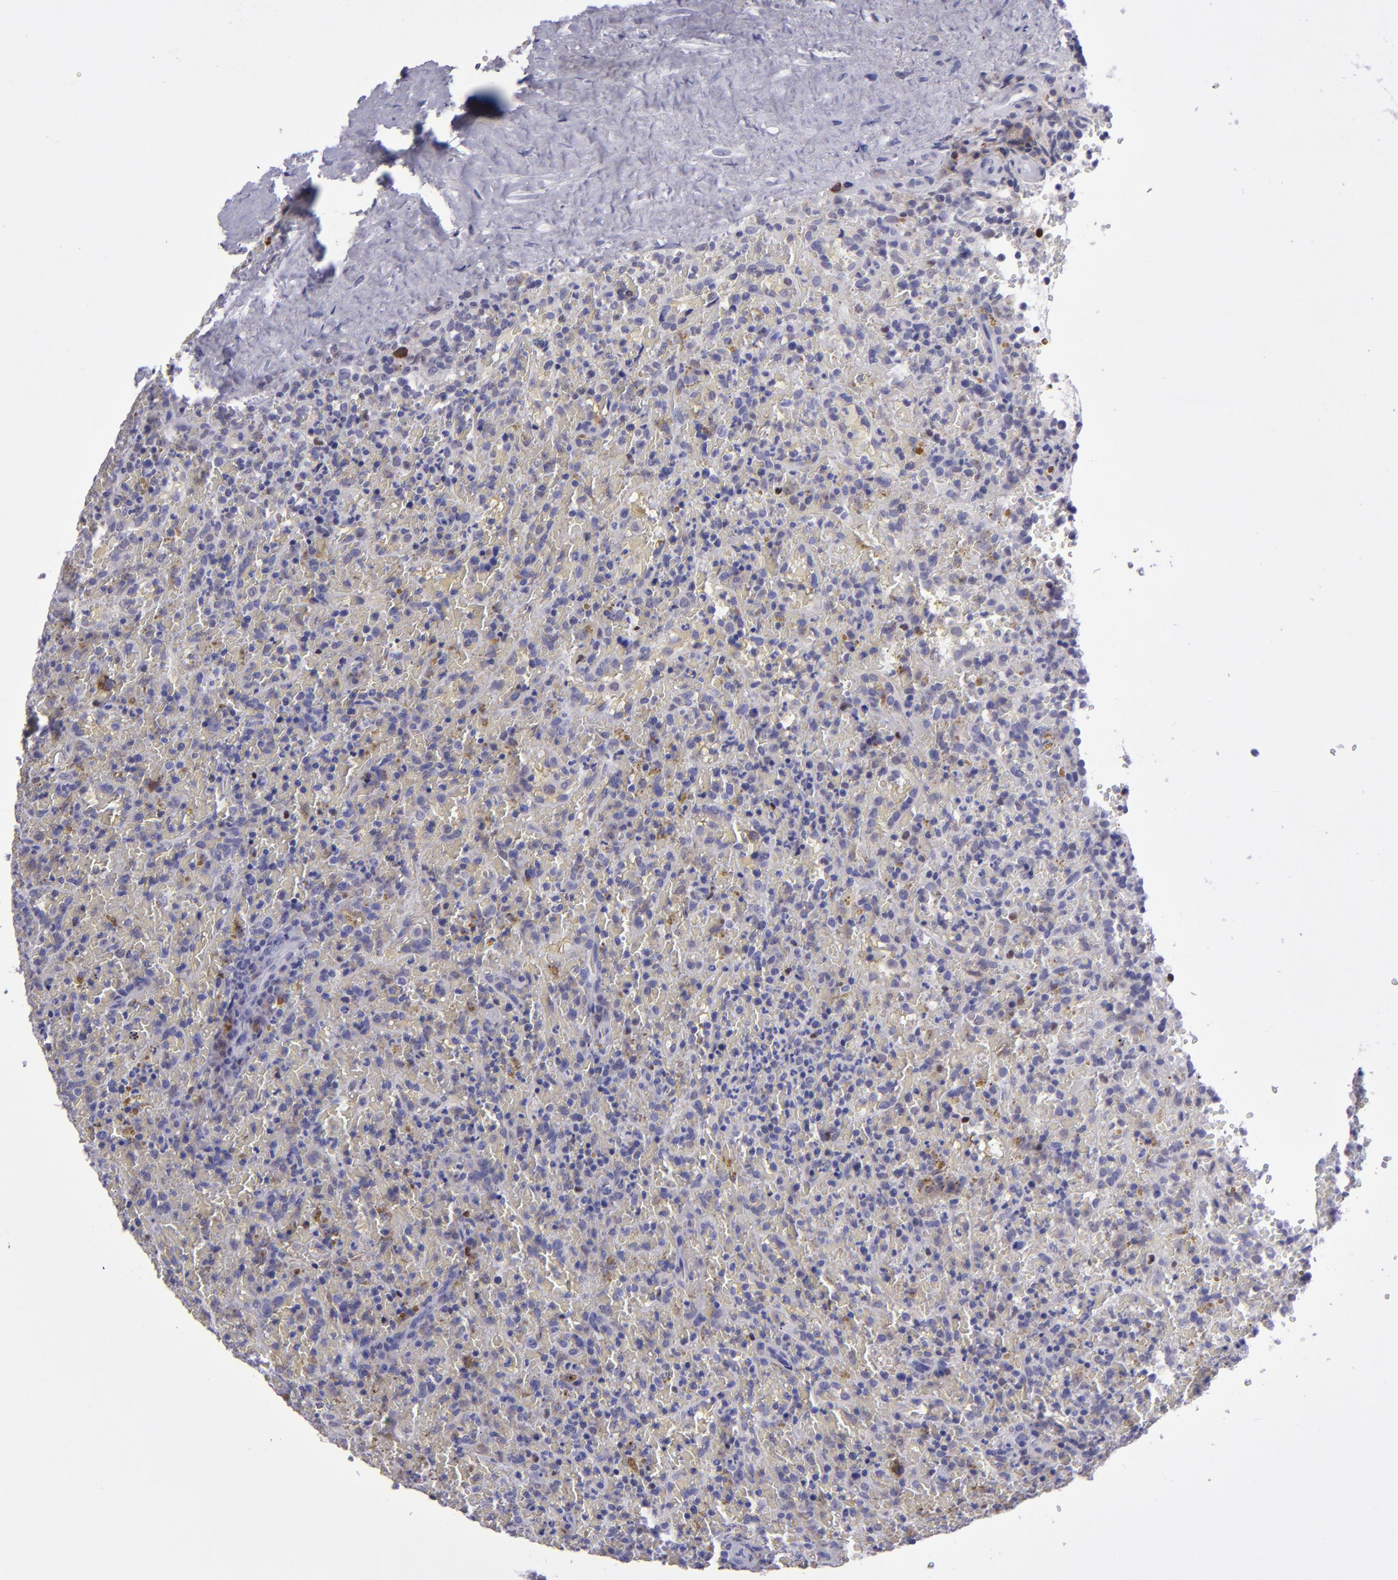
{"staining": {"intensity": "strong", "quantity": "<25%", "location": "nuclear"}, "tissue": "lymphoma", "cell_type": "Tumor cells", "image_type": "cancer", "snomed": [{"axis": "morphology", "description": "Malignant lymphoma, non-Hodgkin's type, High grade"}, {"axis": "topography", "description": "Spleen"}, {"axis": "topography", "description": "Lymph node"}], "caption": "This photomicrograph displays lymphoma stained with immunohistochemistry to label a protein in brown. The nuclear of tumor cells show strong positivity for the protein. Nuclei are counter-stained blue.", "gene": "POU2F2", "patient": {"sex": "female", "age": 70}}